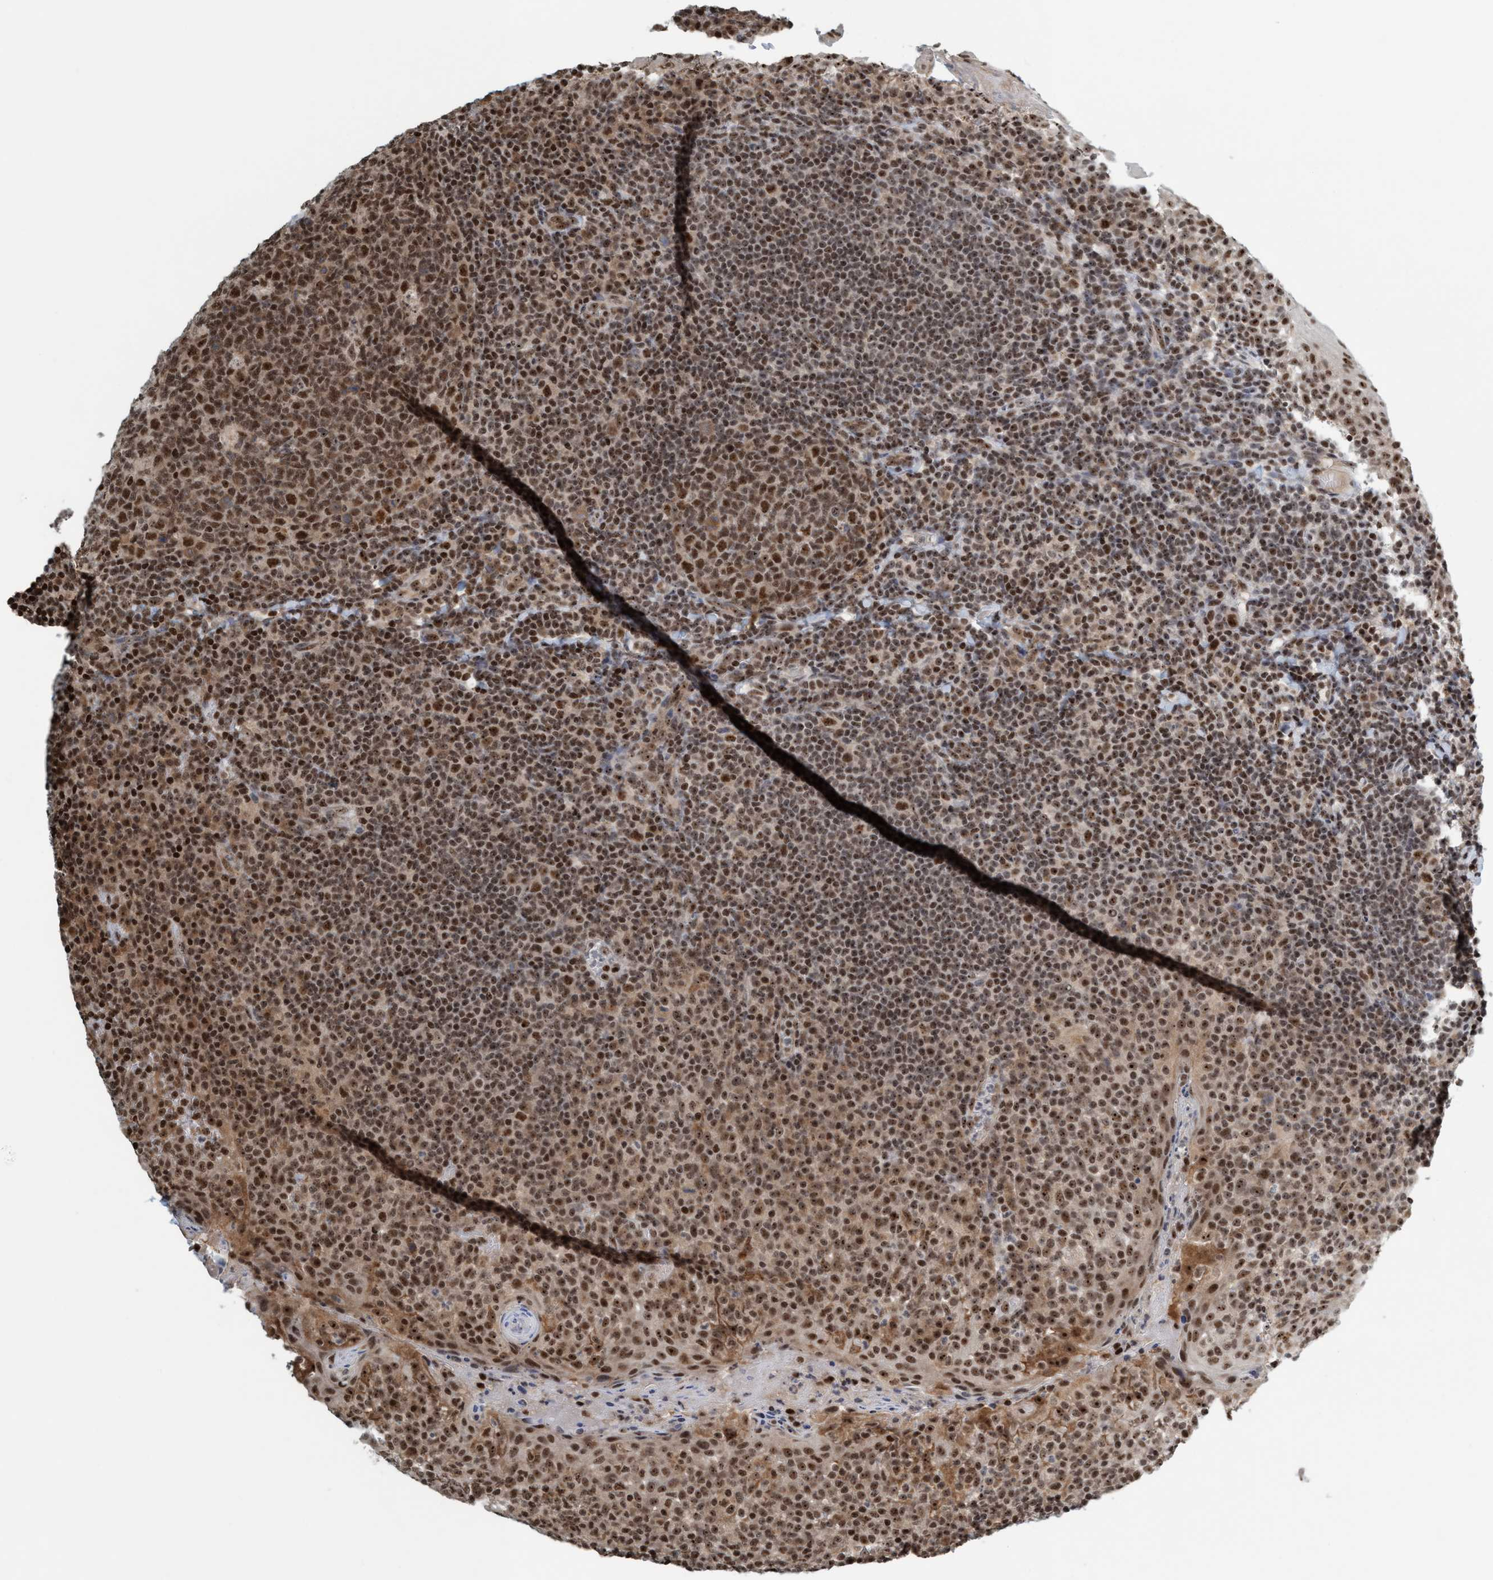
{"staining": {"intensity": "strong", "quantity": ">75%", "location": "nuclear"}, "tissue": "tonsil", "cell_type": "Germinal center cells", "image_type": "normal", "snomed": [{"axis": "morphology", "description": "Normal tissue, NOS"}, {"axis": "topography", "description": "Tonsil"}], "caption": "Immunohistochemistry image of unremarkable tonsil stained for a protein (brown), which demonstrates high levels of strong nuclear staining in approximately >75% of germinal center cells.", "gene": "SMCR8", "patient": {"sex": "female", "age": 19}}